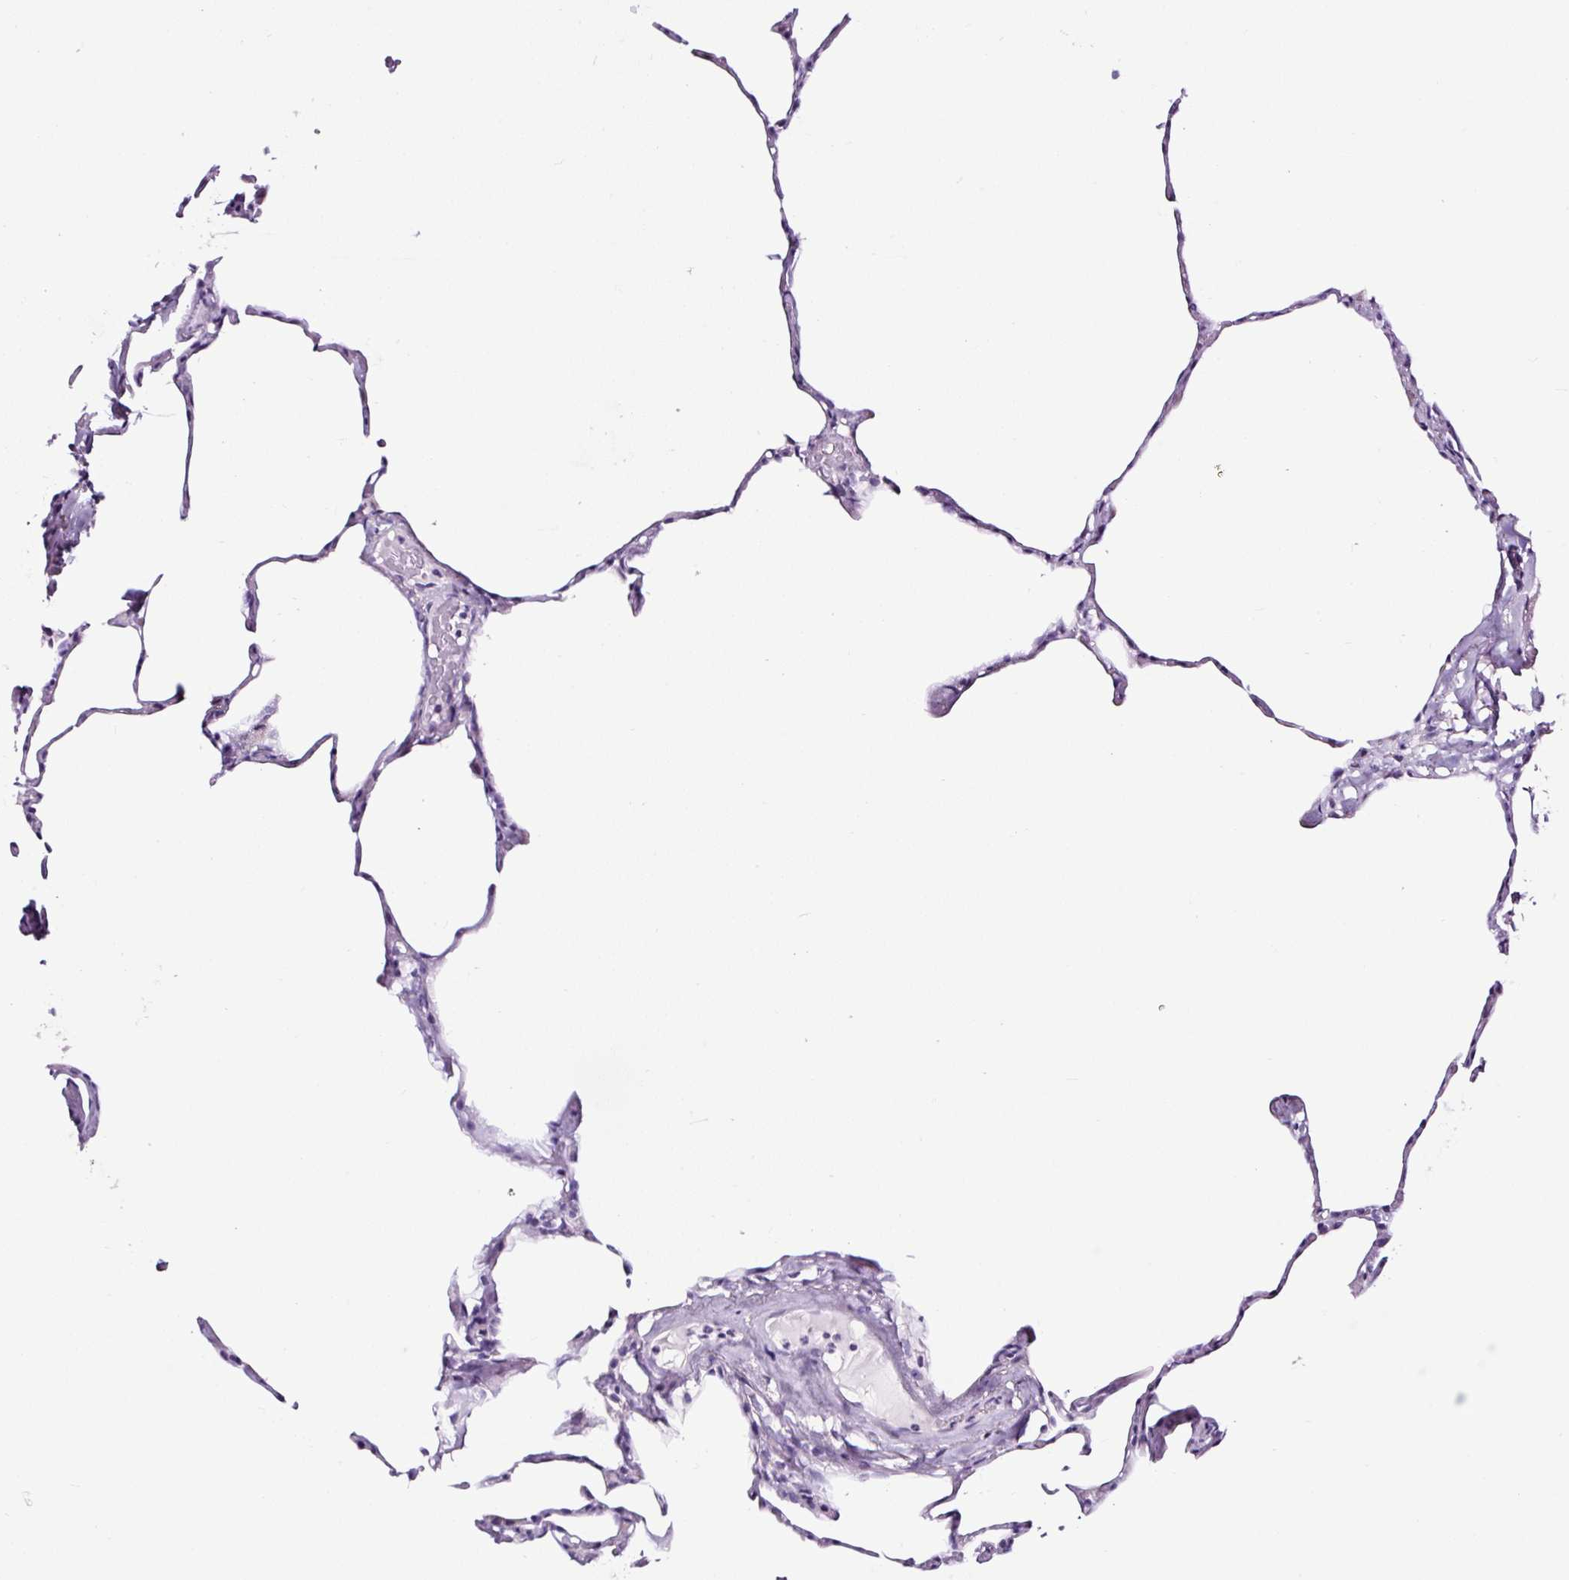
{"staining": {"intensity": "negative", "quantity": "none", "location": "none"}, "tissue": "lung", "cell_type": "Alveolar cells", "image_type": "normal", "snomed": [{"axis": "morphology", "description": "Normal tissue, NOS"}, {"axis": "topography", "description": "Lung"}], "caption": "This is an immunohistochemistry micrograph of benign human lung. There is no staining in alveolar cells.", "gene": "NPHS2", "patient": {"sex": "male", "age": 65}}